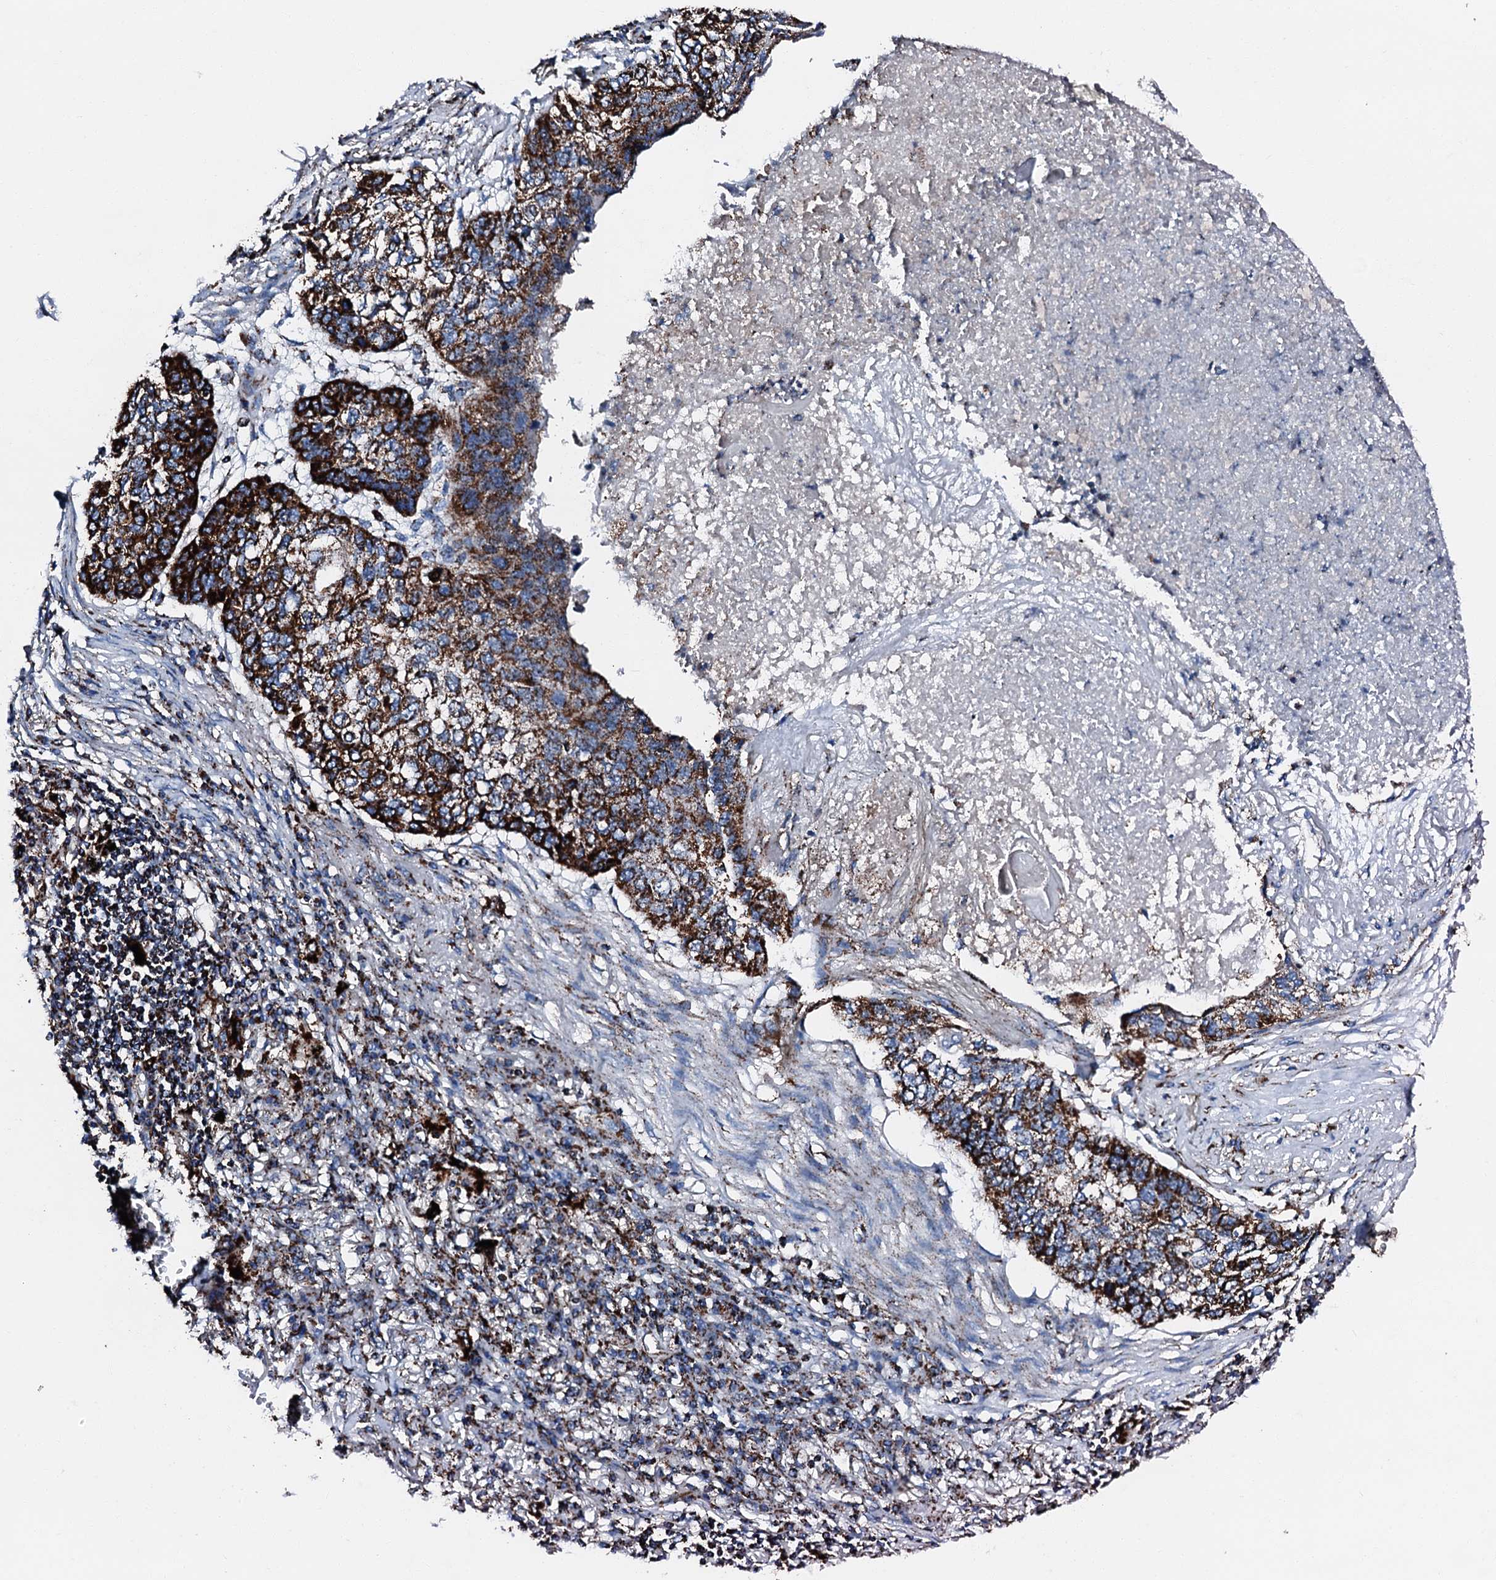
{"staining": {"intensity": "strong", "quantity": ">75%", "location": "cytoplasmic/membranous"}, "tissue": "lung cancer", "cell_type": "Tumor cells", "image_type": "cancer", "snomed": [{"axis": "morphology", "description": "Squamous cell carcinoma, NOS"}, {"axis": "topography", "description": "Lung"}], "caption": "A brown stain labels strong cytoplasmic/membranous staining of a protein in human lung cancer tumor cells. (IHC, brightfield microscopy, high magnification).", "gene": "HADH", "patient": {"sex": "female", "age": 63}}